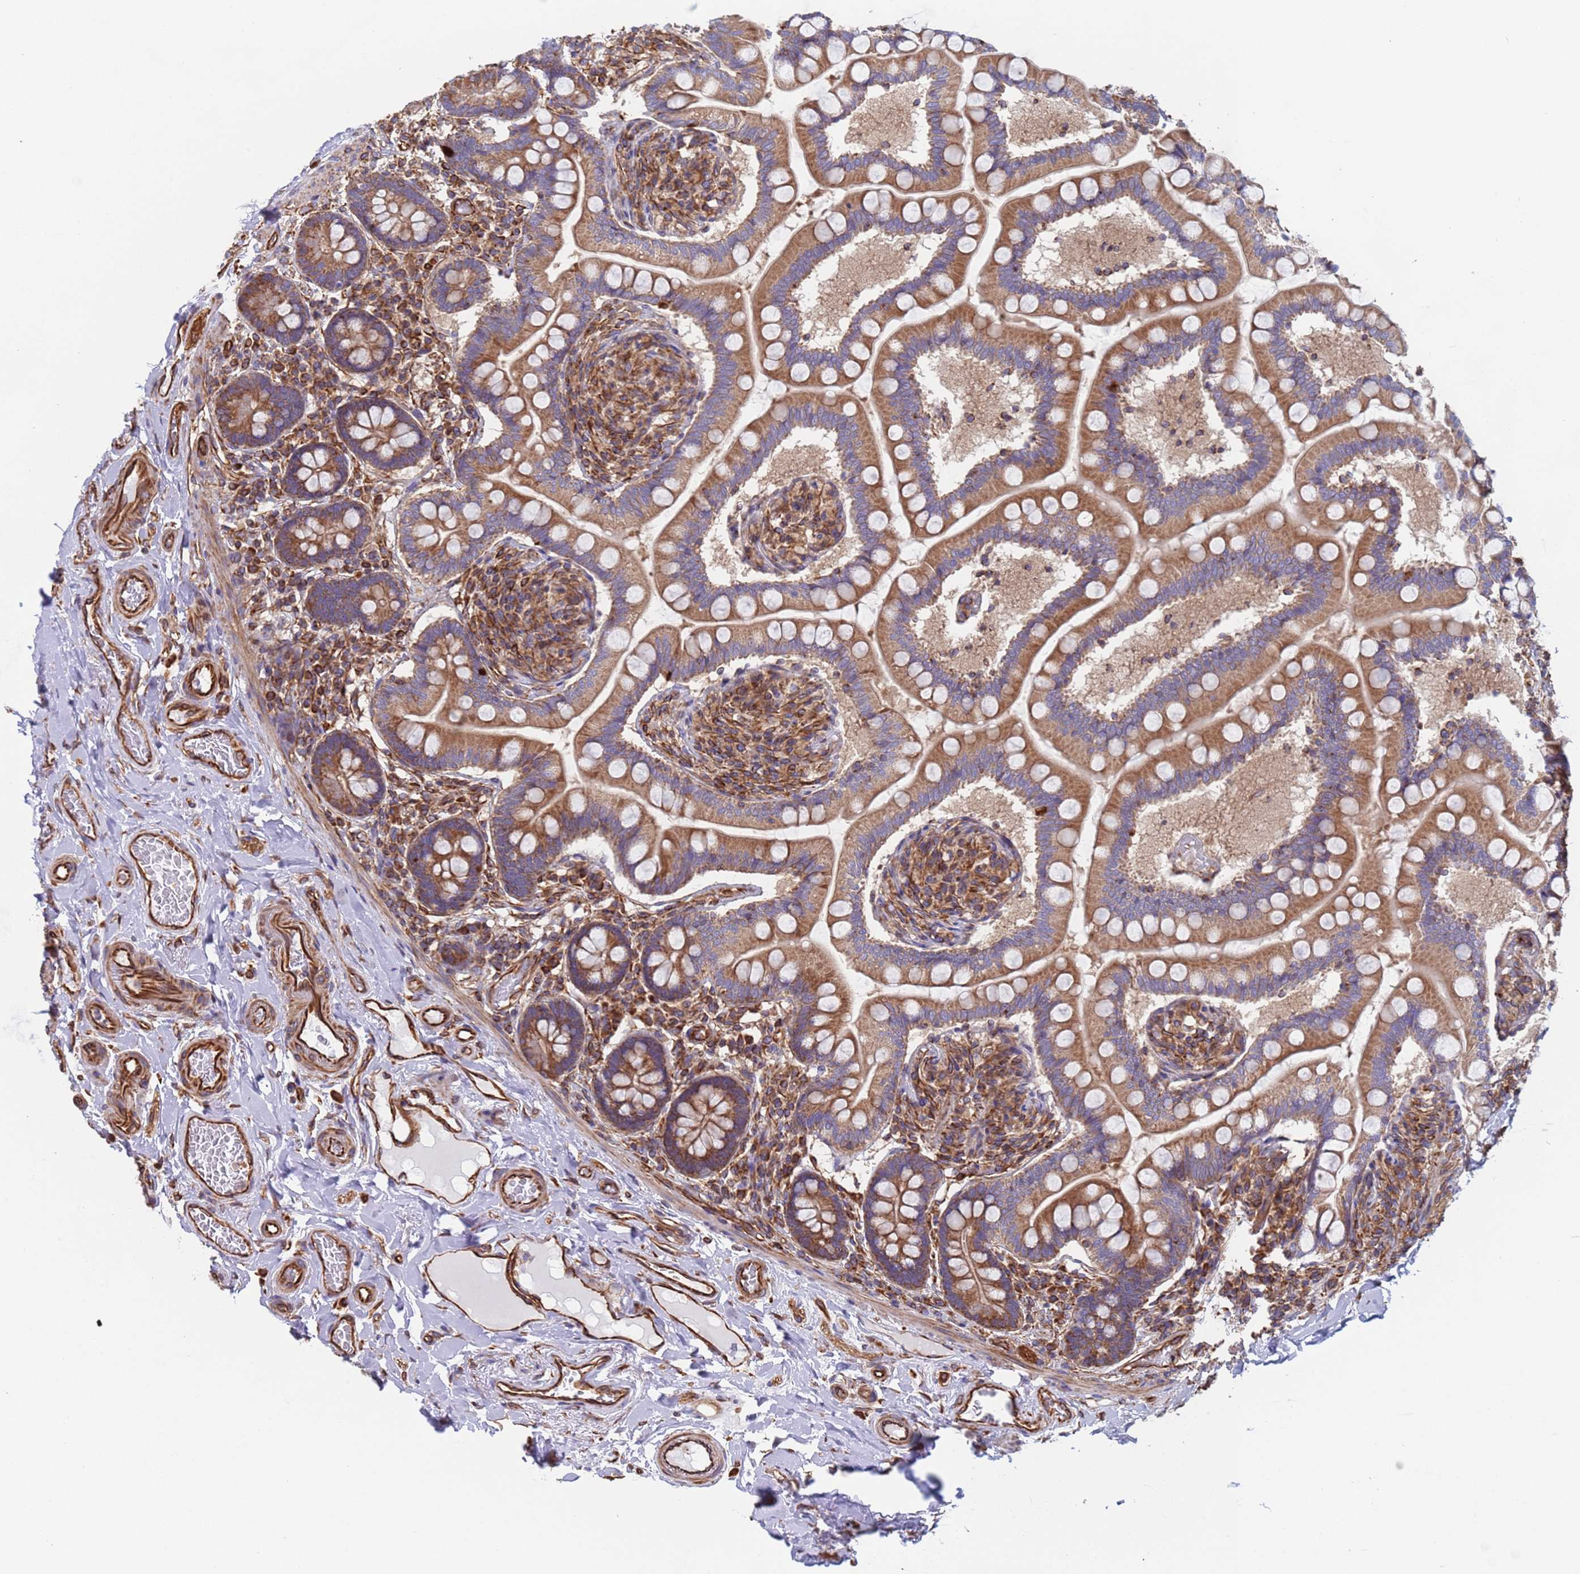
{"staining": {"intensity": "strong", "quantity": ">75%", "location": "cytoplasmic/membranous"}, "tissue": "small intestine", "cell_type": "Glandular cells", "image_type": "normal", "snomed": [{"axis": "morphology", "description": "Normal tissue, NOS"}, {"axis": "topography", "description": "Small intestine"}], "caption": "Benign small intestine exhibits strong cytoplasmic/membranous expression in about >75% of glandular cells, visualized by immunohistochemistry.", "gene": "NUDT12", "patient": {"sex": "female", "age": 64}}